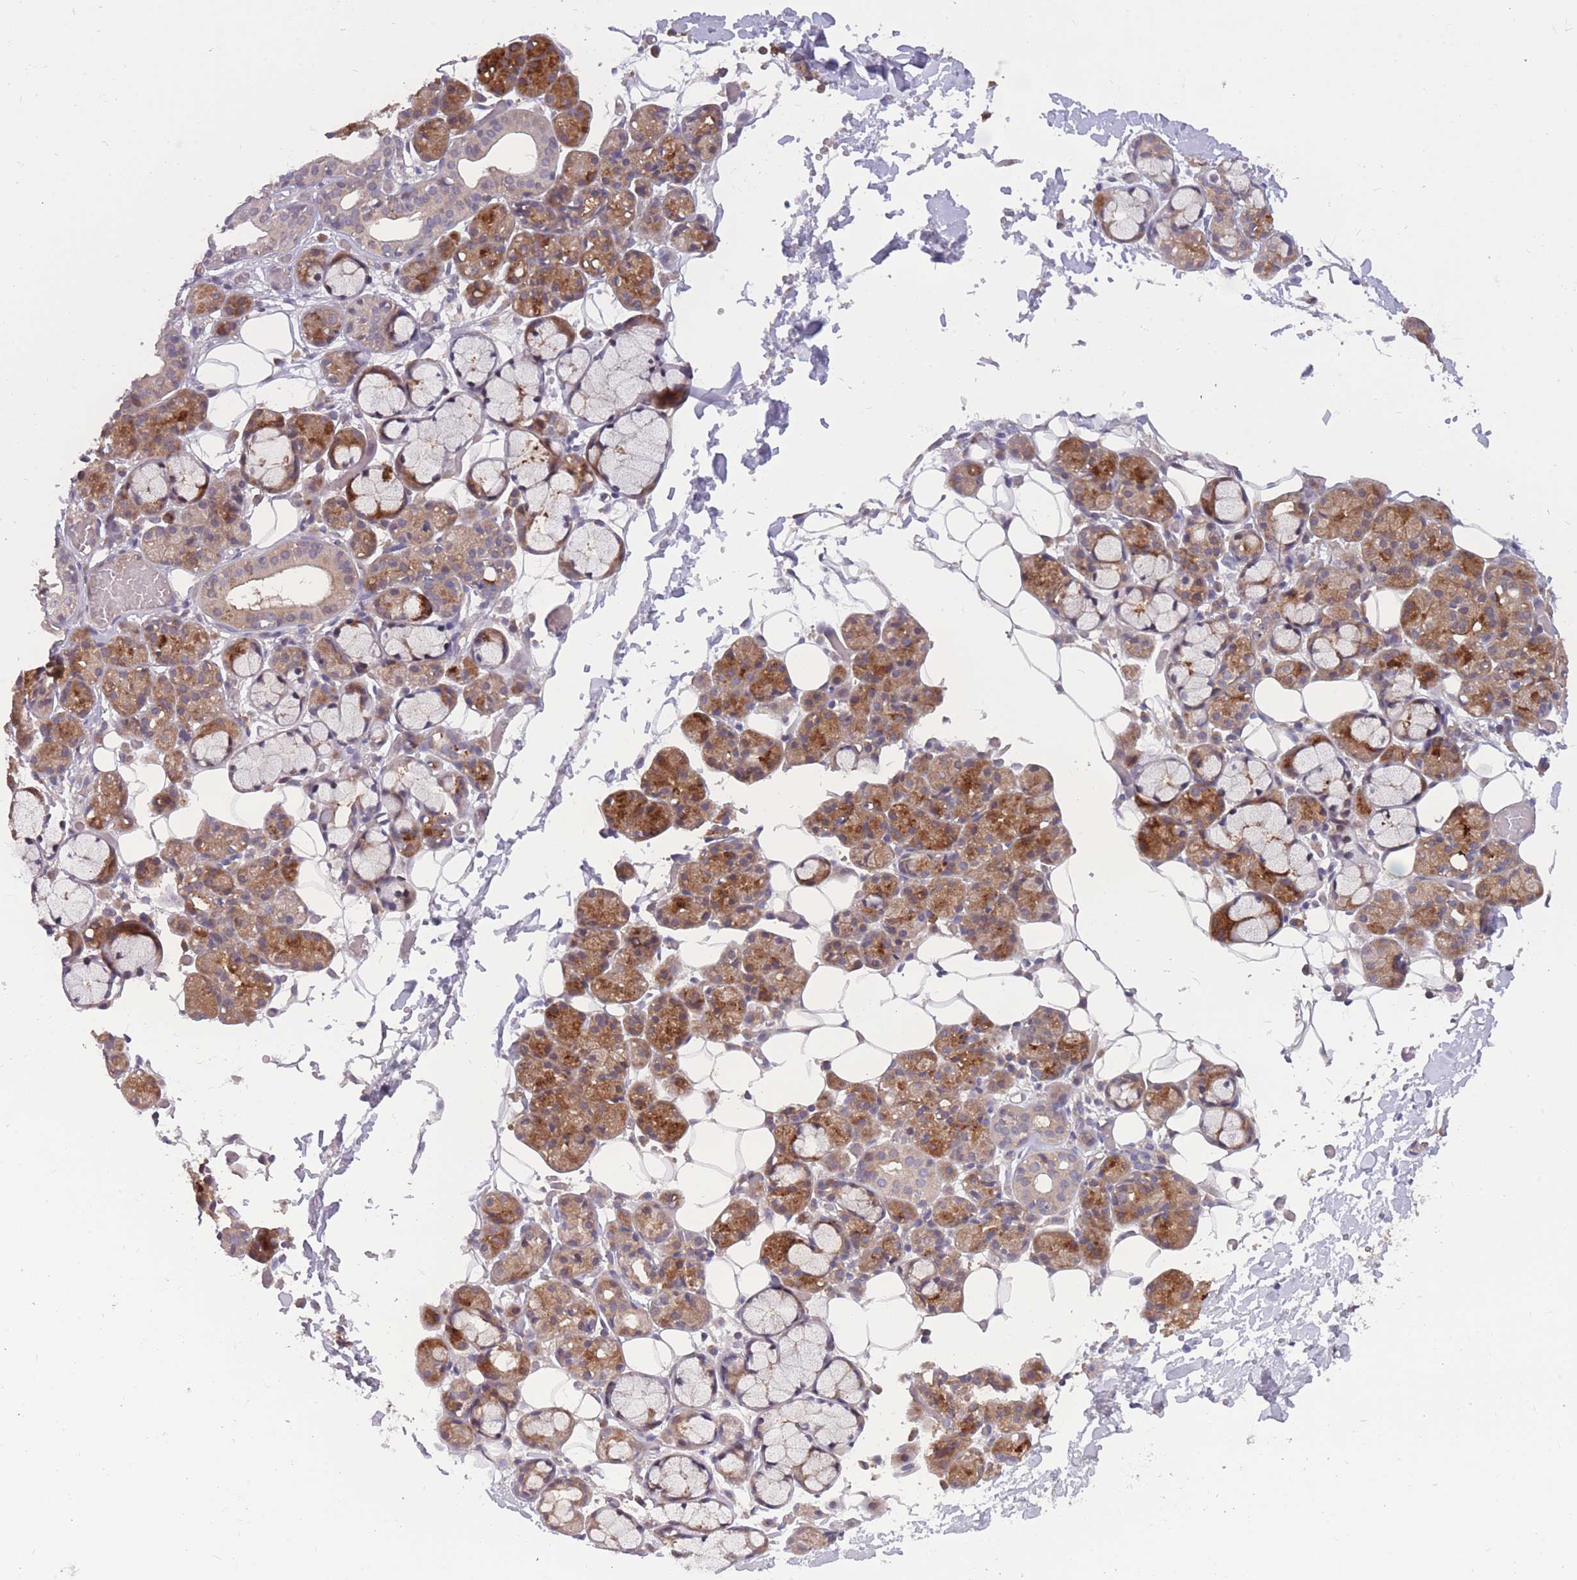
{"staining": {"intensity": "moderate", "quantity": "<25%", "location": "cytoplasmic/membranous"}, "tissue": "salivary gland", "cell_type": "Glandular cells", "image_type": "normal", "snomed": [{"axis": "morphology", "description": "Normal tissue, NOS"}, {"axis": "topography", "description": "Salivary gland"}], "caption": "A photomicrograph of salivary gland stained for a protein exhibits moderate cytoplasmic/membranous brown staining in glandular cells. Using DAB (brown) and hematoxylin (blue) stains, captured at high magnification using brightfield microscopy.", "gene": "UBE2NL", "patient": {"sex": "male", "age": 63}}